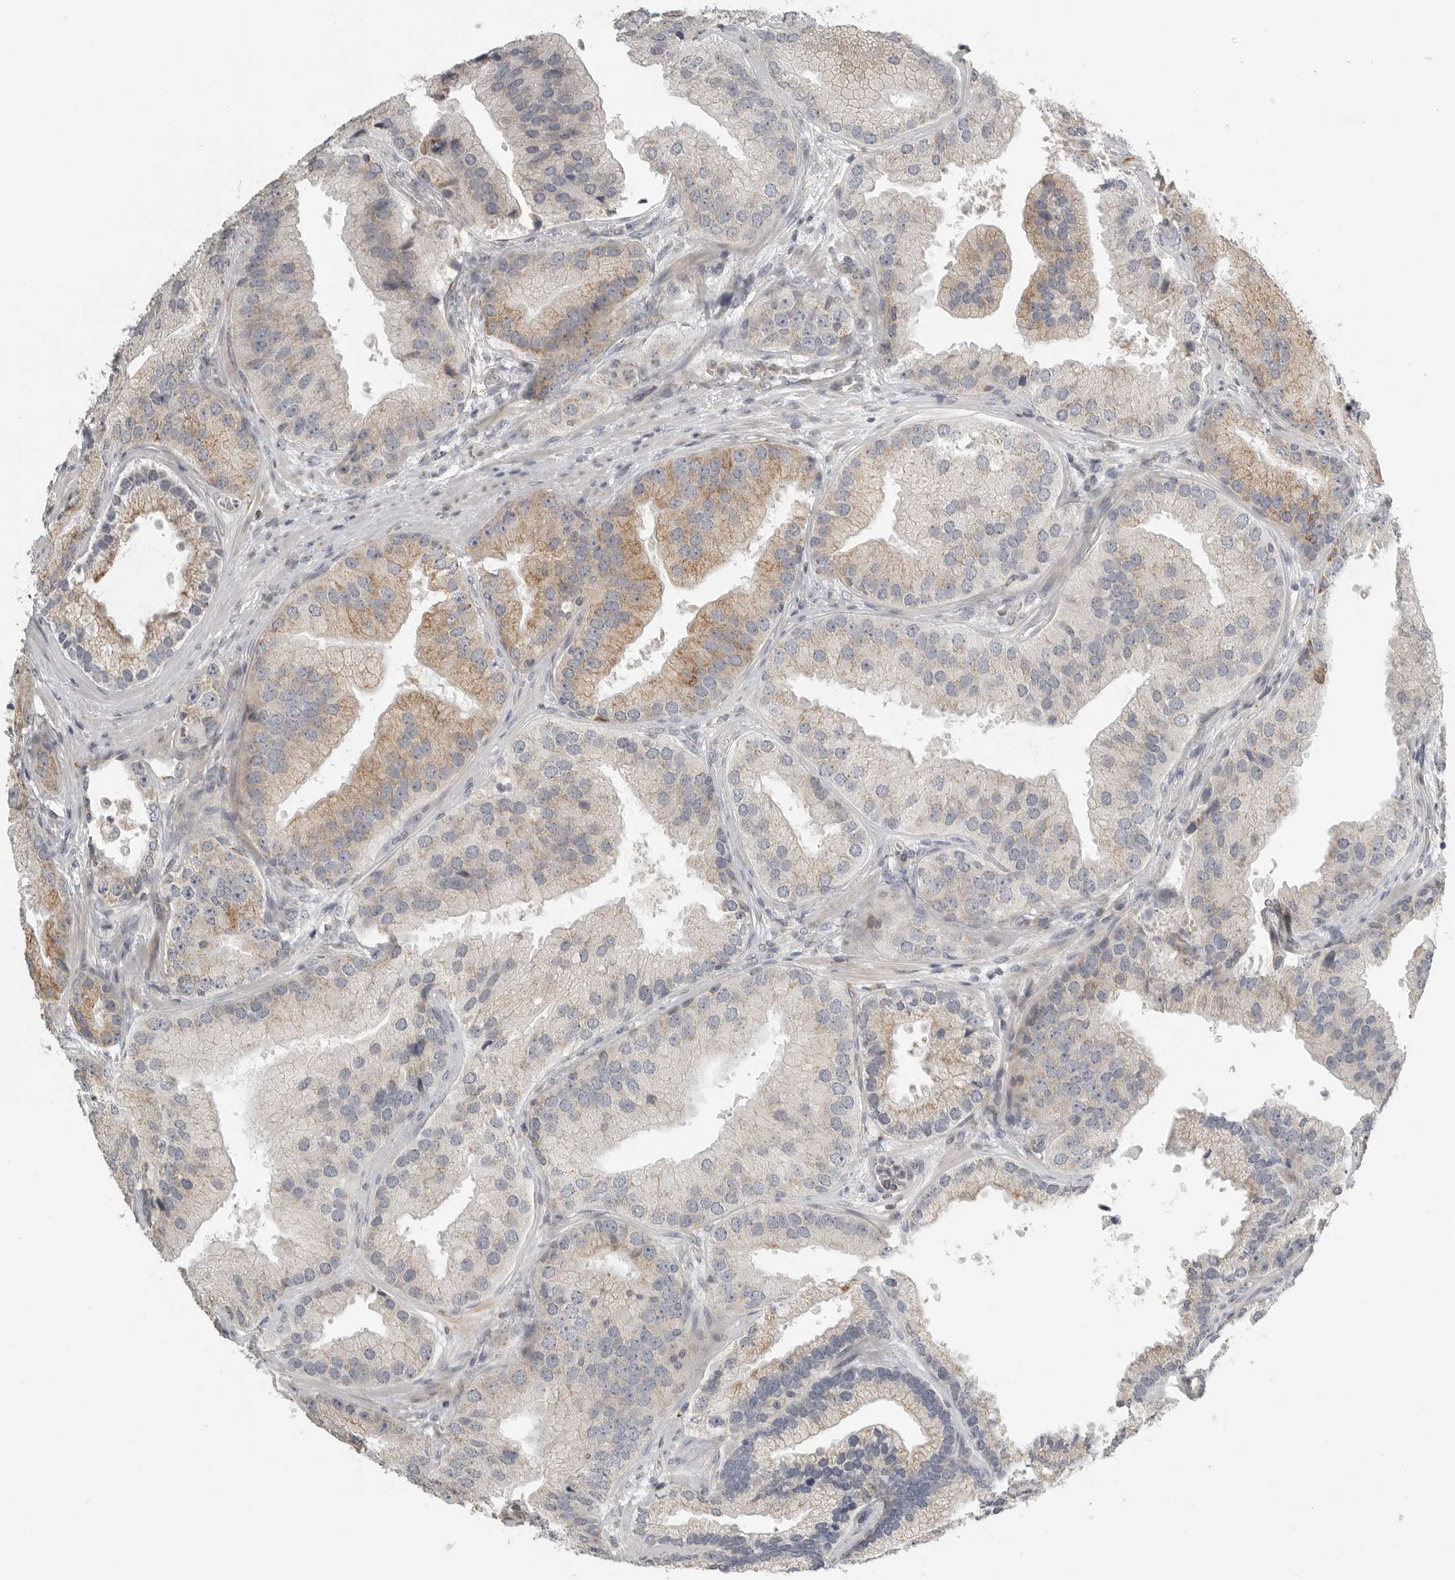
{"staining": {"intensity": "weak", "quantity": "25%-75%", "location": "cytoplasmic/membranous"}, "tissue": "prostate cancer", "cell_type": "Tumor cells", "image_type": "cancer", "snomed": [{"axis": "morphology", "description": "Adenocarcinoma, High grade"}, {"axis": "topography", "description": "Prostate"}], "caption": "High-magnification brightfield microscopy of high-grade adenocarcinoma (prostate) stained with DAB (brown) and counterstained with hematoxylin (blue). tumor cells exhibit weak cytoplasmic/membranous expression is present in about25%-75% of cells. (DAB IHC with brightfield microscopy, high magnification).", "gene": "RXFP3", "patient": {"sex": "male", "age": 70}}